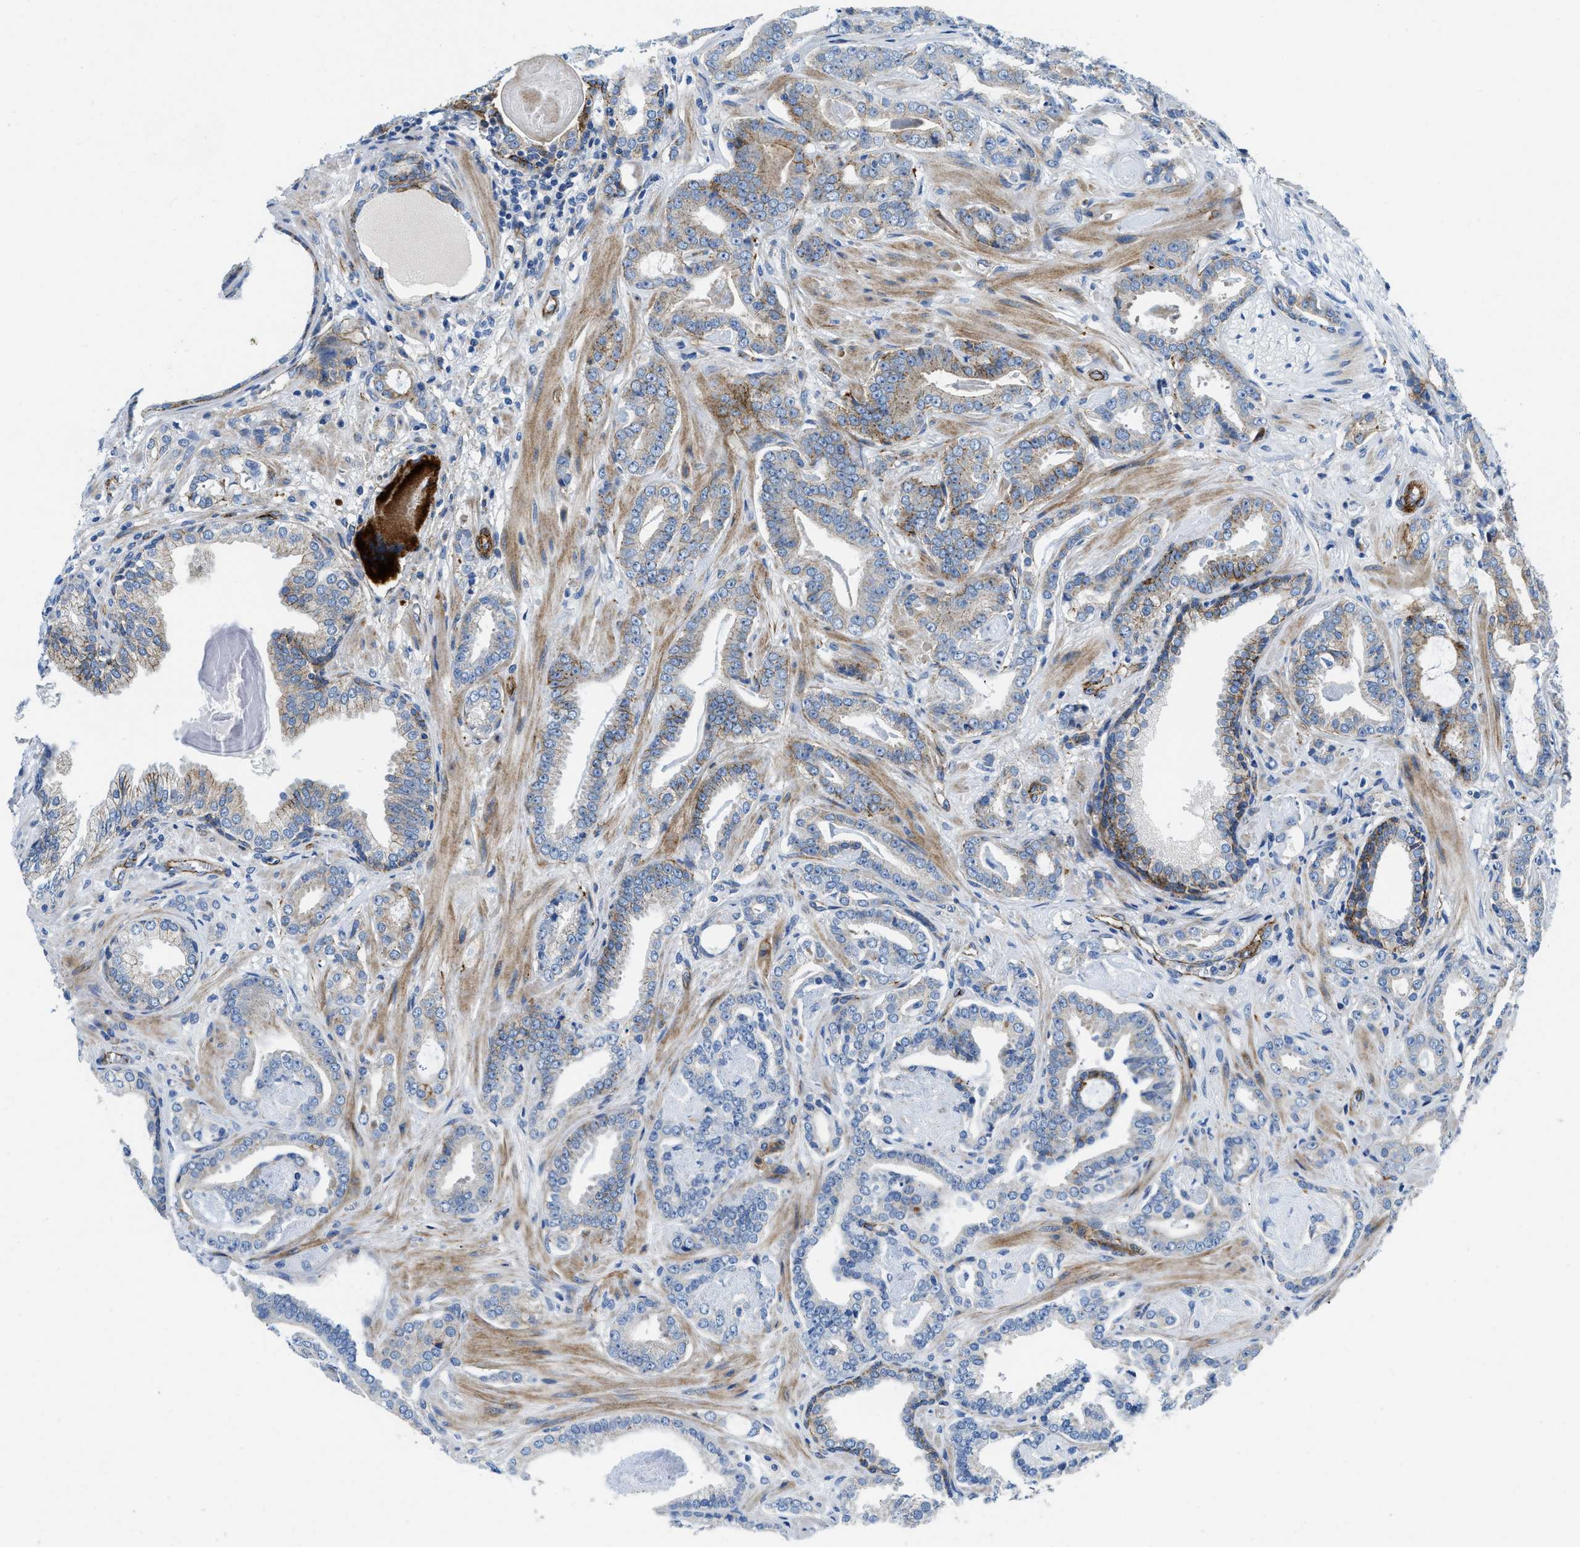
{"staining": {"intensity": "negative", "quantity": "none", "location": "none"}, "tissue": "prostate cancer", "cell_type": "Tumor cells", "image_type": "cancer", "snomed": [{"axis": "morphology", "description": "Adenocarcinoma, Low grade"}, {"axis": "topography", "description": "Prostate"}], "caption": "This is an immunohistochemistry (IHC) micrograph of human prostate adenocarcinoma (low-grade). There is no expression in tumor cells.", "gene": "CUTA", "patient": {"sex": "male", "age": 53}}